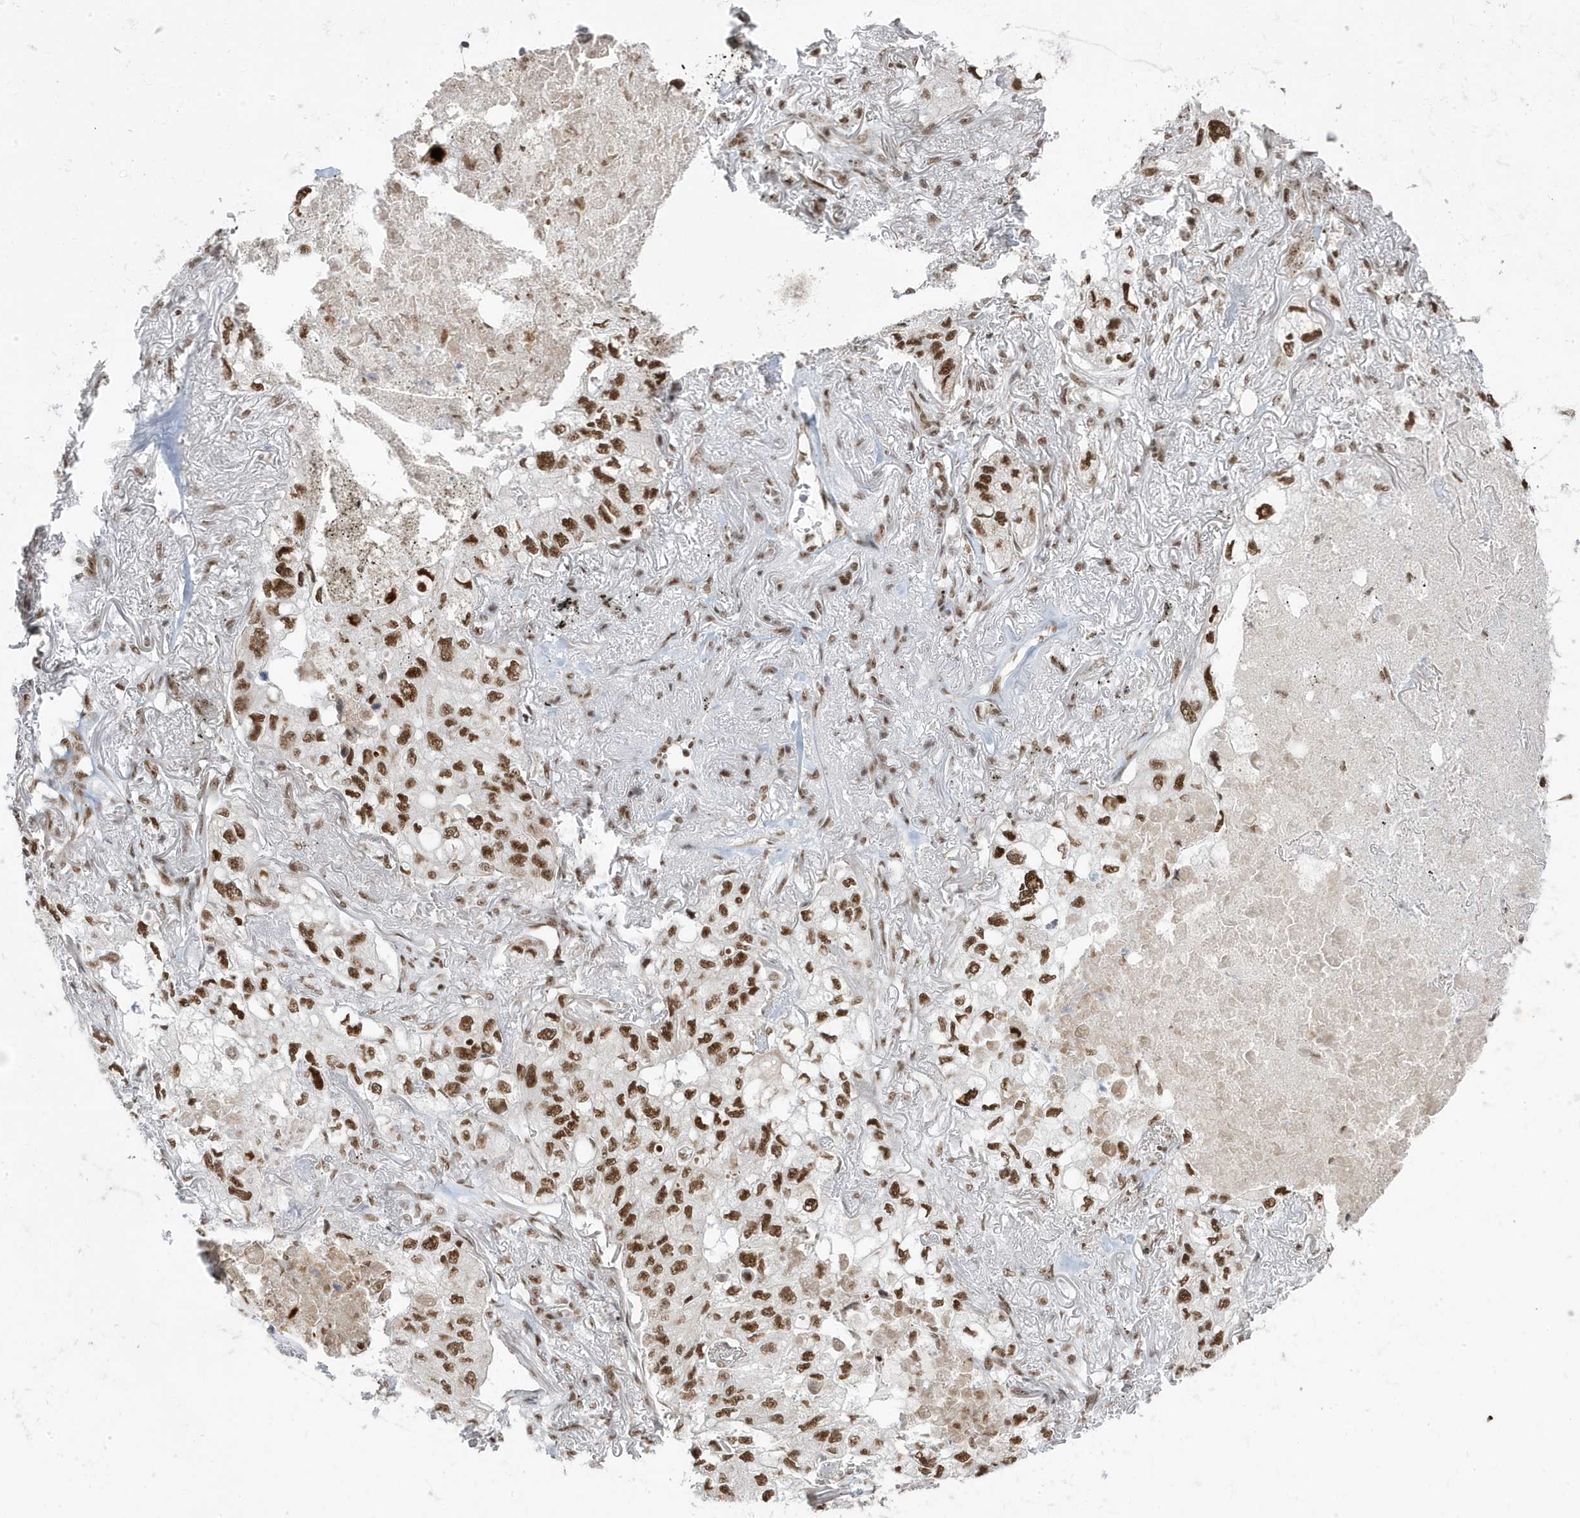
{"staining": {"intensity": "strong", "quantity": ">75%", "location": "nuclear"}, "tissue": "lung cancer", "cell_type": "Tumor cells", "image_type": "cancer", "snomed": [{"axis": "morphology", "description": "Adenocarcinoma, NOS"}, {"axis": "topography", "description": "Lung"}], "caption": "Immunohistochemistry (IHC) photomicrograph of neoplastic tissue: lung cancer stained using immunohistochemistry (IHC) reveals high levels of strong protein expression localized specifically in the nuclear of tumor cells, appearing as a nuclear brown color.", "gene": "MTREX", "patient": {"sex": "male", "age": 65}}